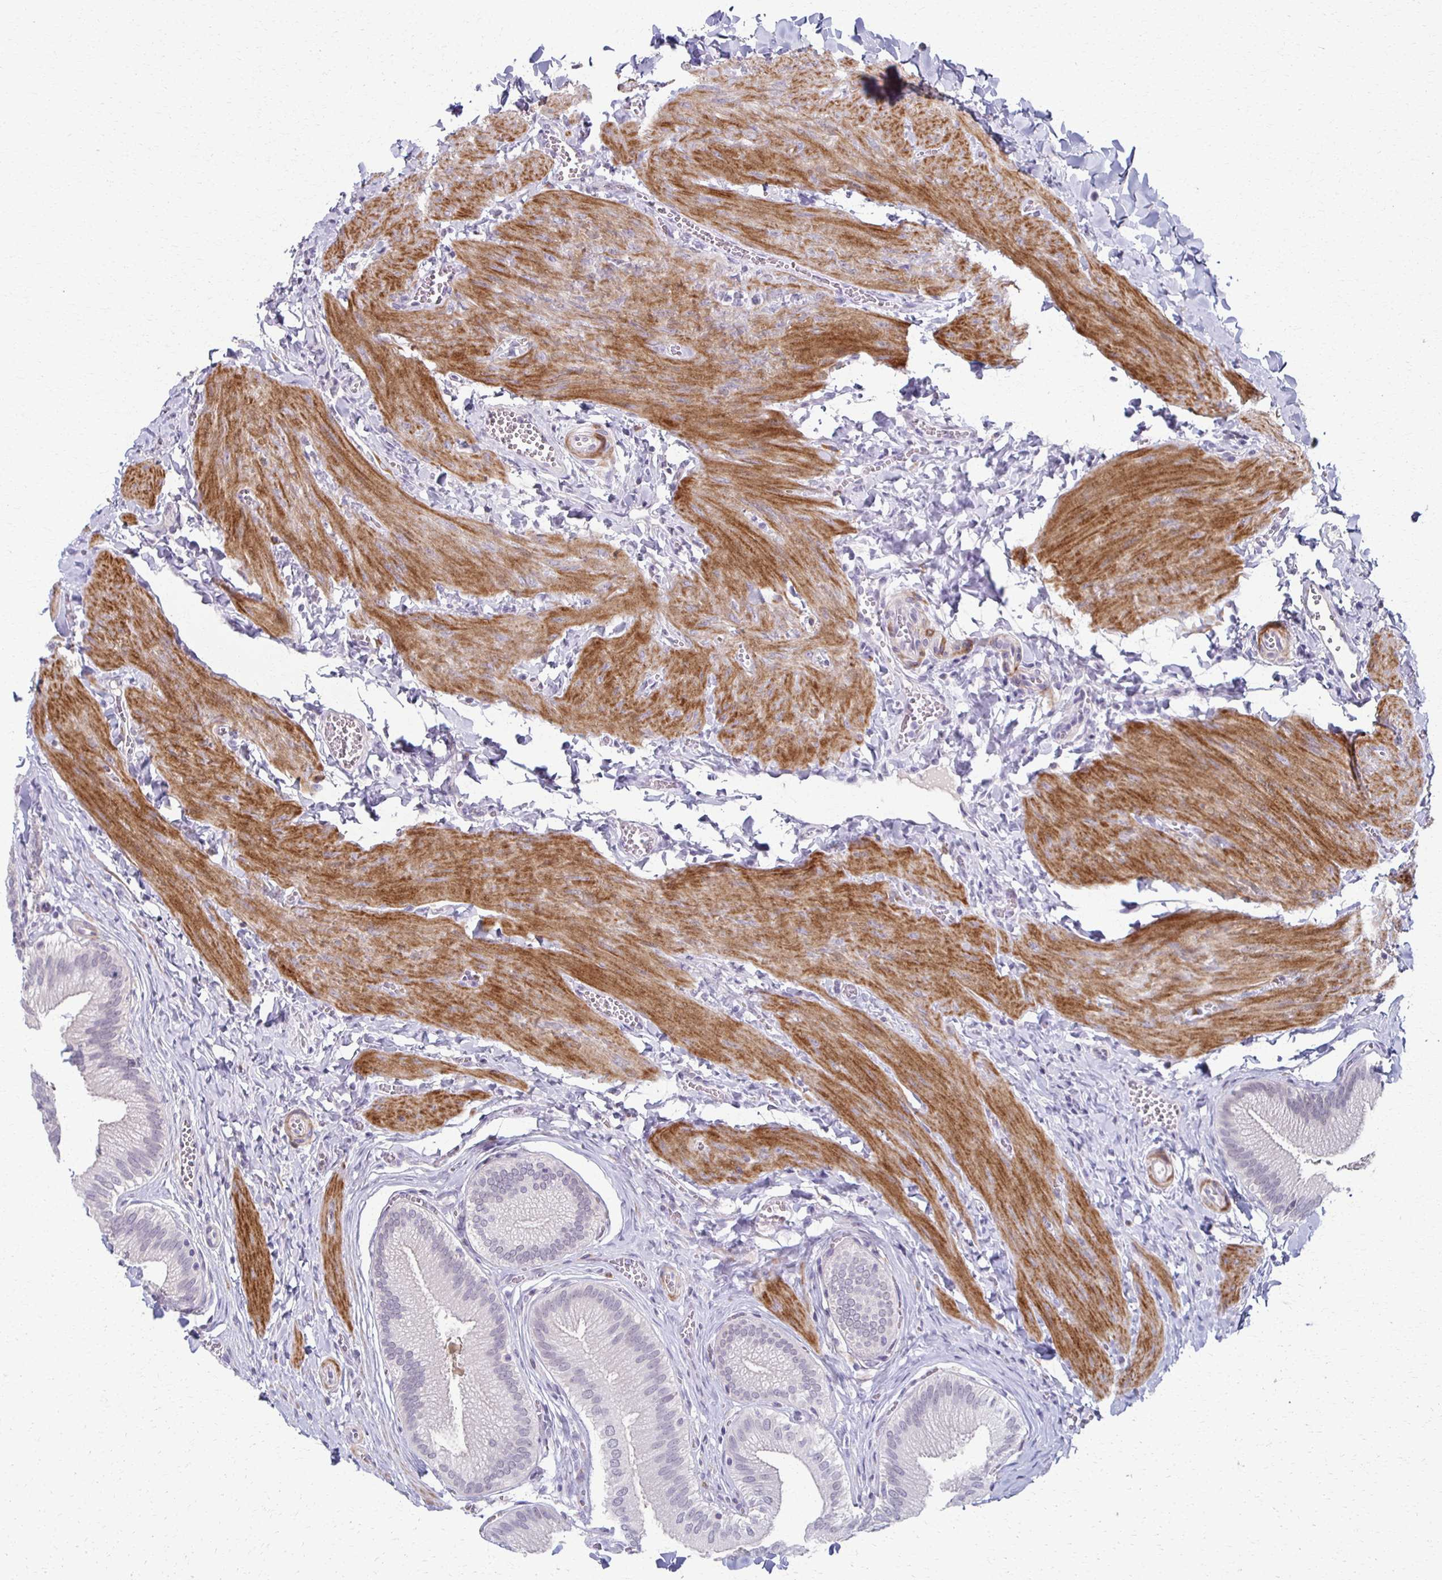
{"staining": {"intensity": "negative", "quantity": "none", "location": "none"}, "tissue": "gallbladder", "cell_type": "Glandular cells", "image_type": "normal", "snomed": [{"axis": "morphology", "description": "Normal tissue, NOS"}, {"axis": "topography", "description": "Gallbladder"}], "caption": "Micrograph shows no significant protein positivity in glandular cells of normal gallbladder.", "gene": "FOXO4", "patient": {"sex": "male", "age": 17}}